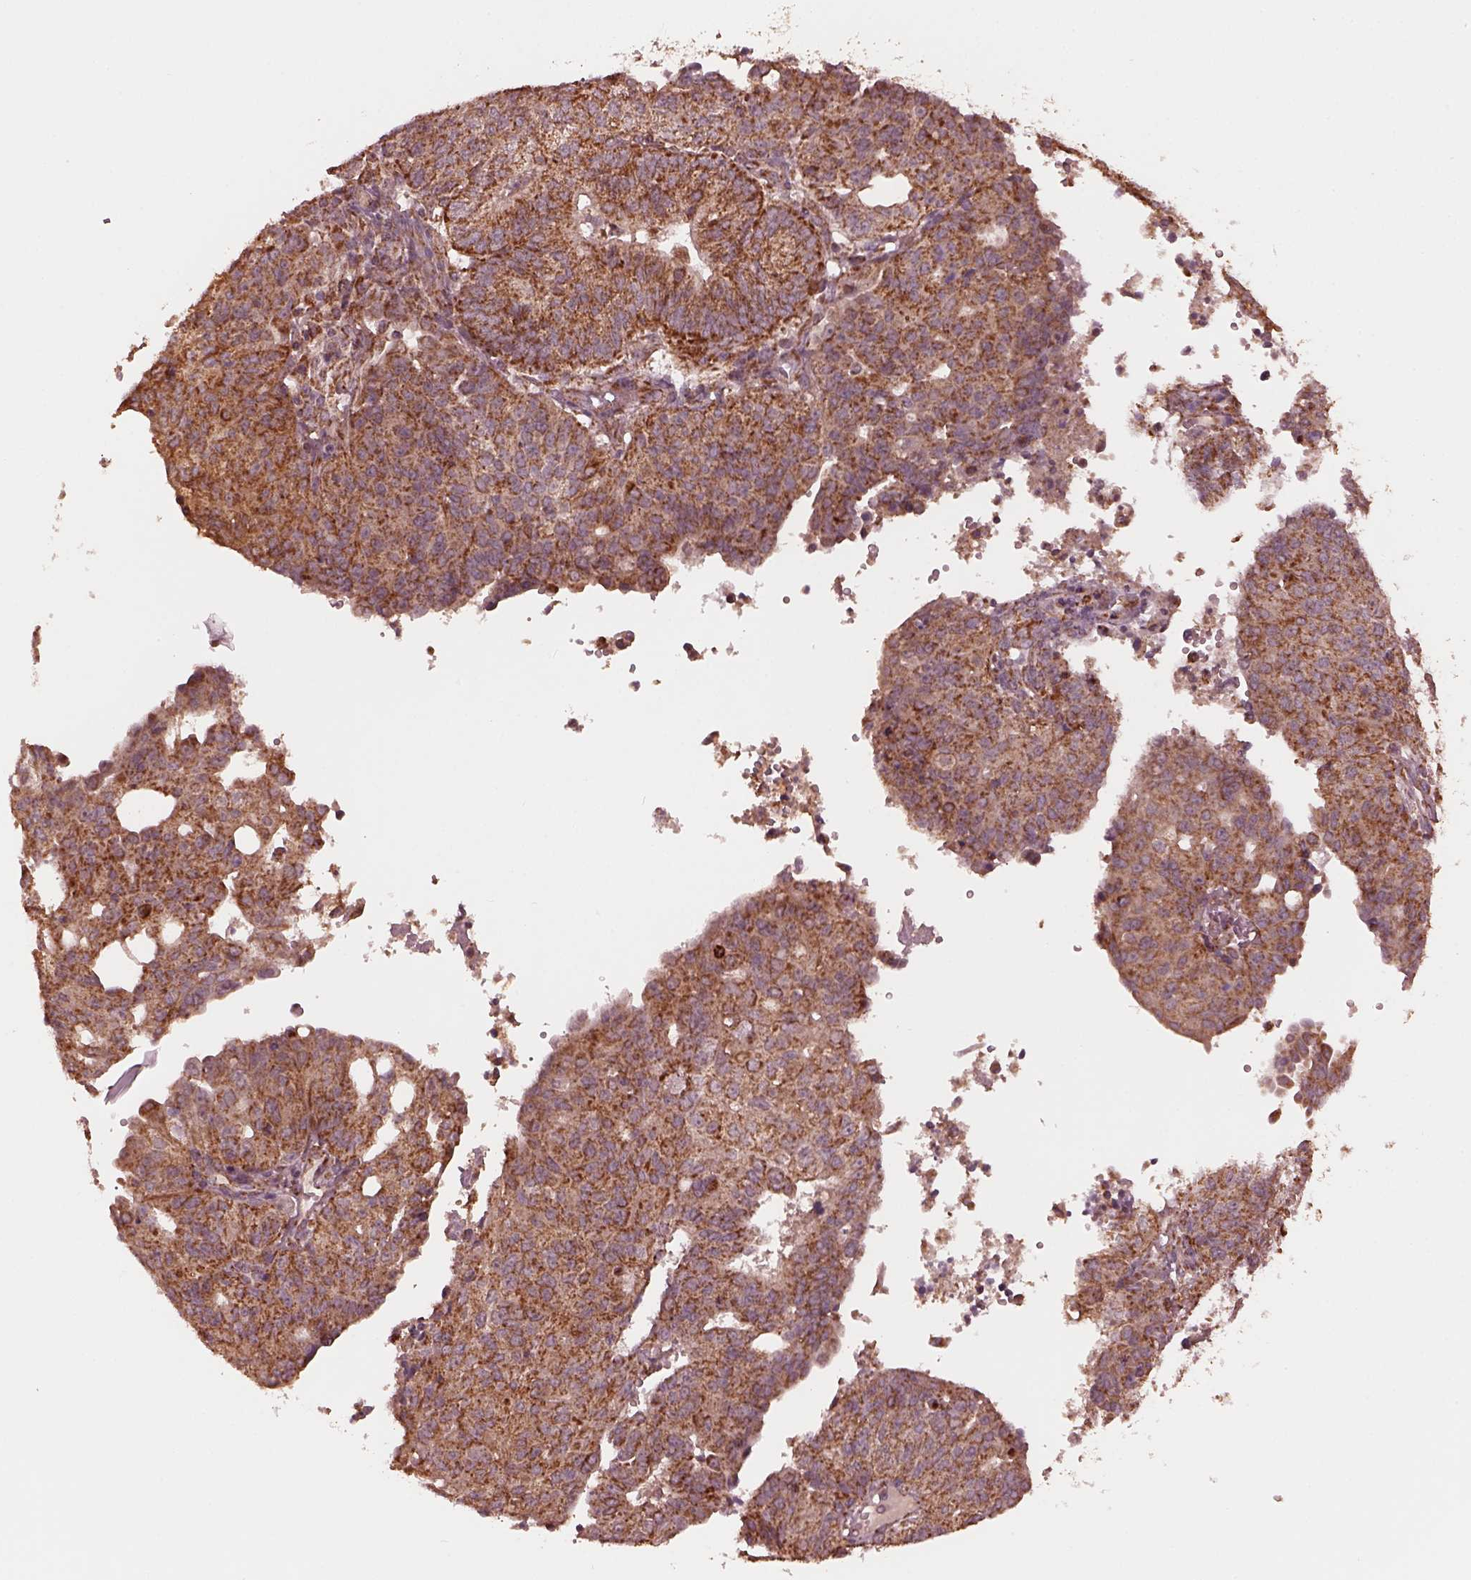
{"staining": {"intensity": "moderate", "quantity": ">75%", "location": "cytoplasmic/membranous"}, "tissue": "endometrial cancer", "cell_type": "Tumor cells", "image_type": "cancer", "snomed": [{"axis": "morphology", "description": "Adenocarcinoma, NOS"}, {"axis": "topography", "description": "Endometrium"}], "caption": "This micrograph exhibits IHC staining of endometrial cancer (adenocarcinoma), with medium moderate cytoplasmic/membranous expression in approximately >75% of tumor cells.", "gene": "NDUFB10", "patient": {"sex": "female", "age": 82}}